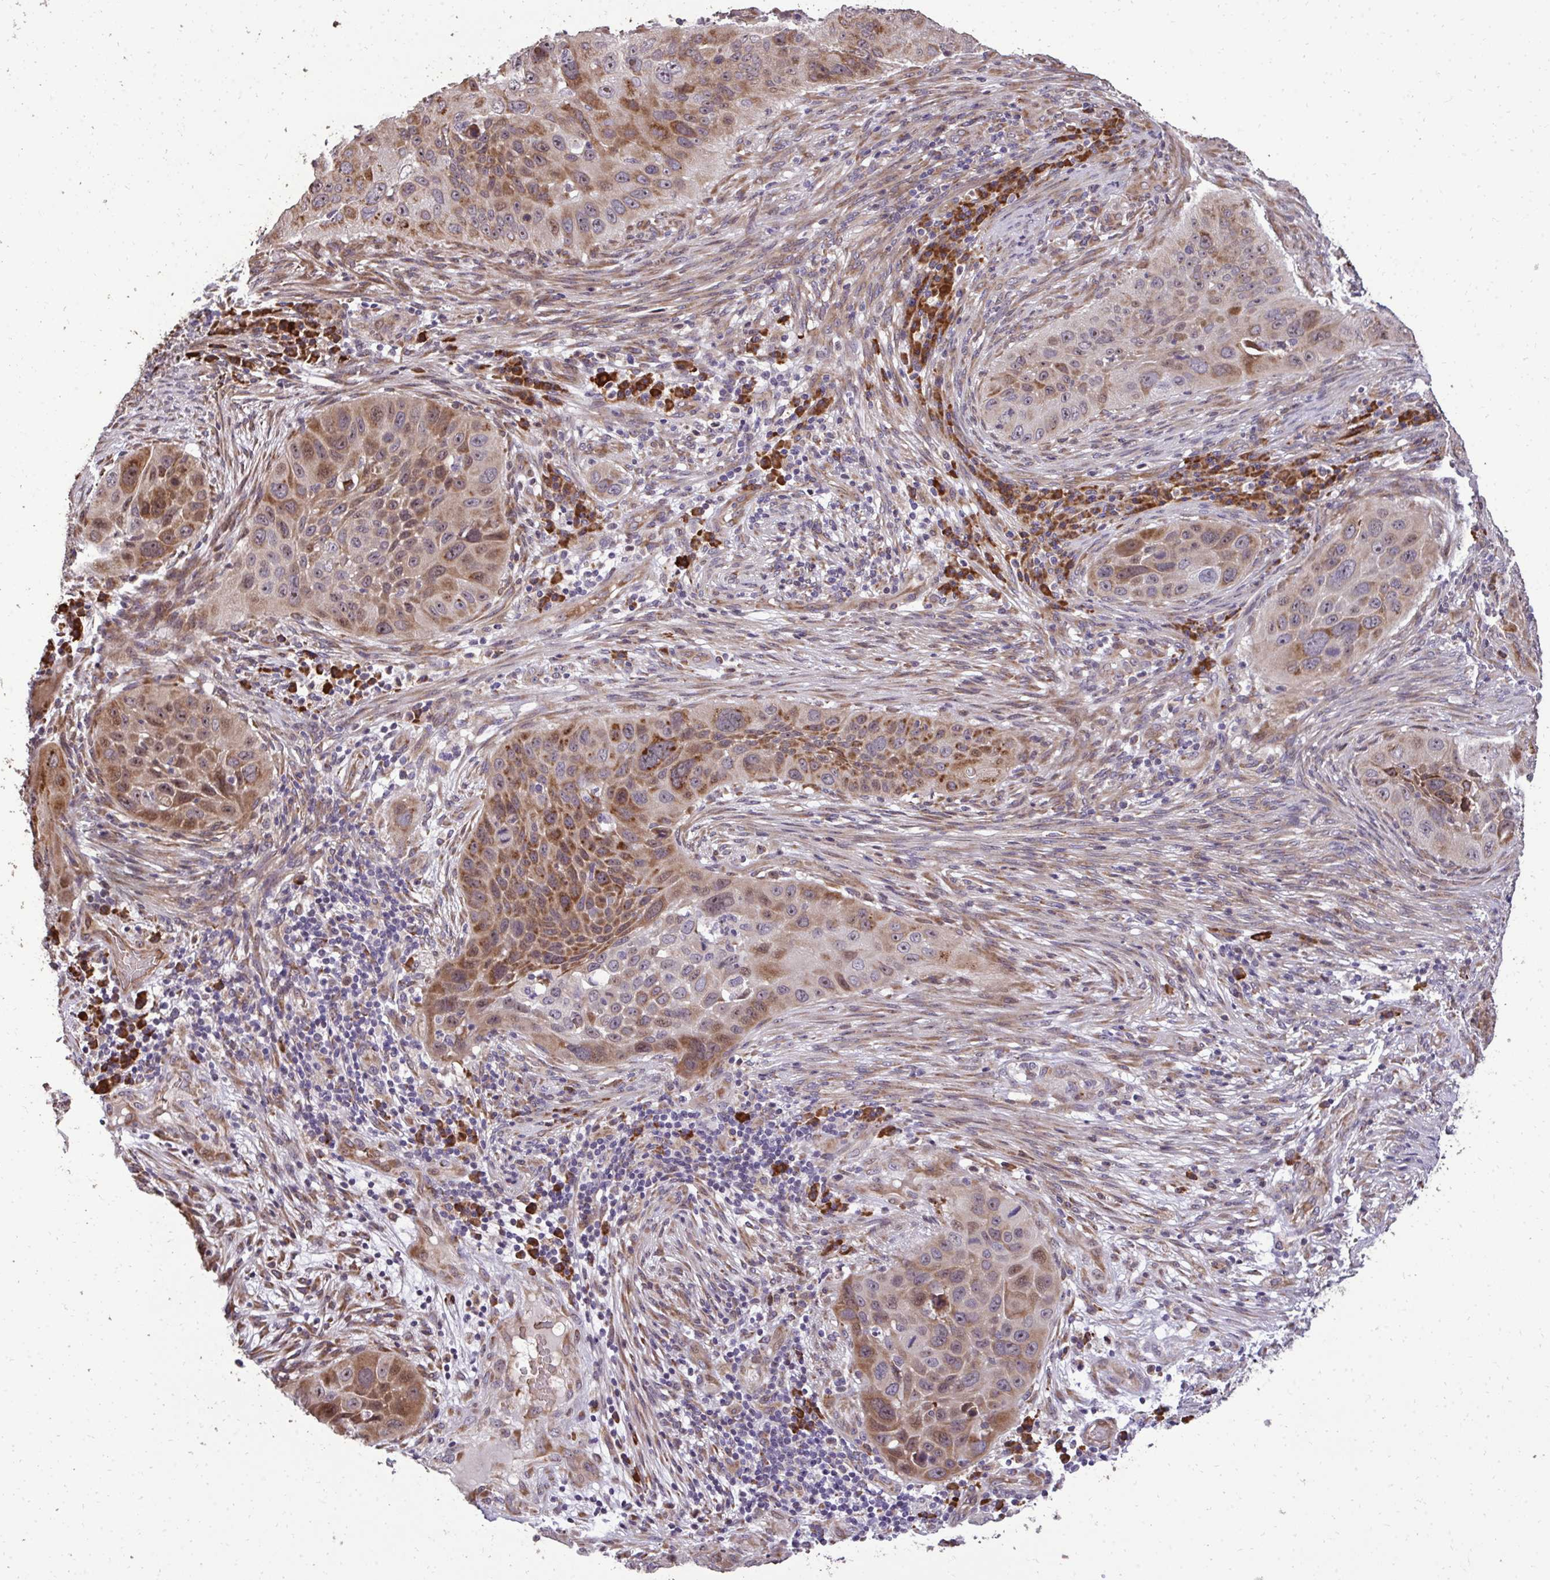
{"staining": {"intensity": "moderate", "quantity": "25%-75%", "location": "cytoplasmic/membranous"}, "tissue": "lung cancer", "cell_type": "Tumor cells", "image_type": "cancer", "snomed": [{"axis": "morphology", "description": "Squamous cell carcinoma, NOS"}, {"axis": "topography", "description": "Lung"}], "caption": "This micrograph exhibits lung cancer (squamous cell carcinoma) stained with IHC to label a protein in brown. The cytoplasmic/membranous of tumor cells show moderate positivity for the protein. Nuclei are counter-stained blue.", "gene": "FIBCD1", "patient": {"sex": "male", "age": 63}}